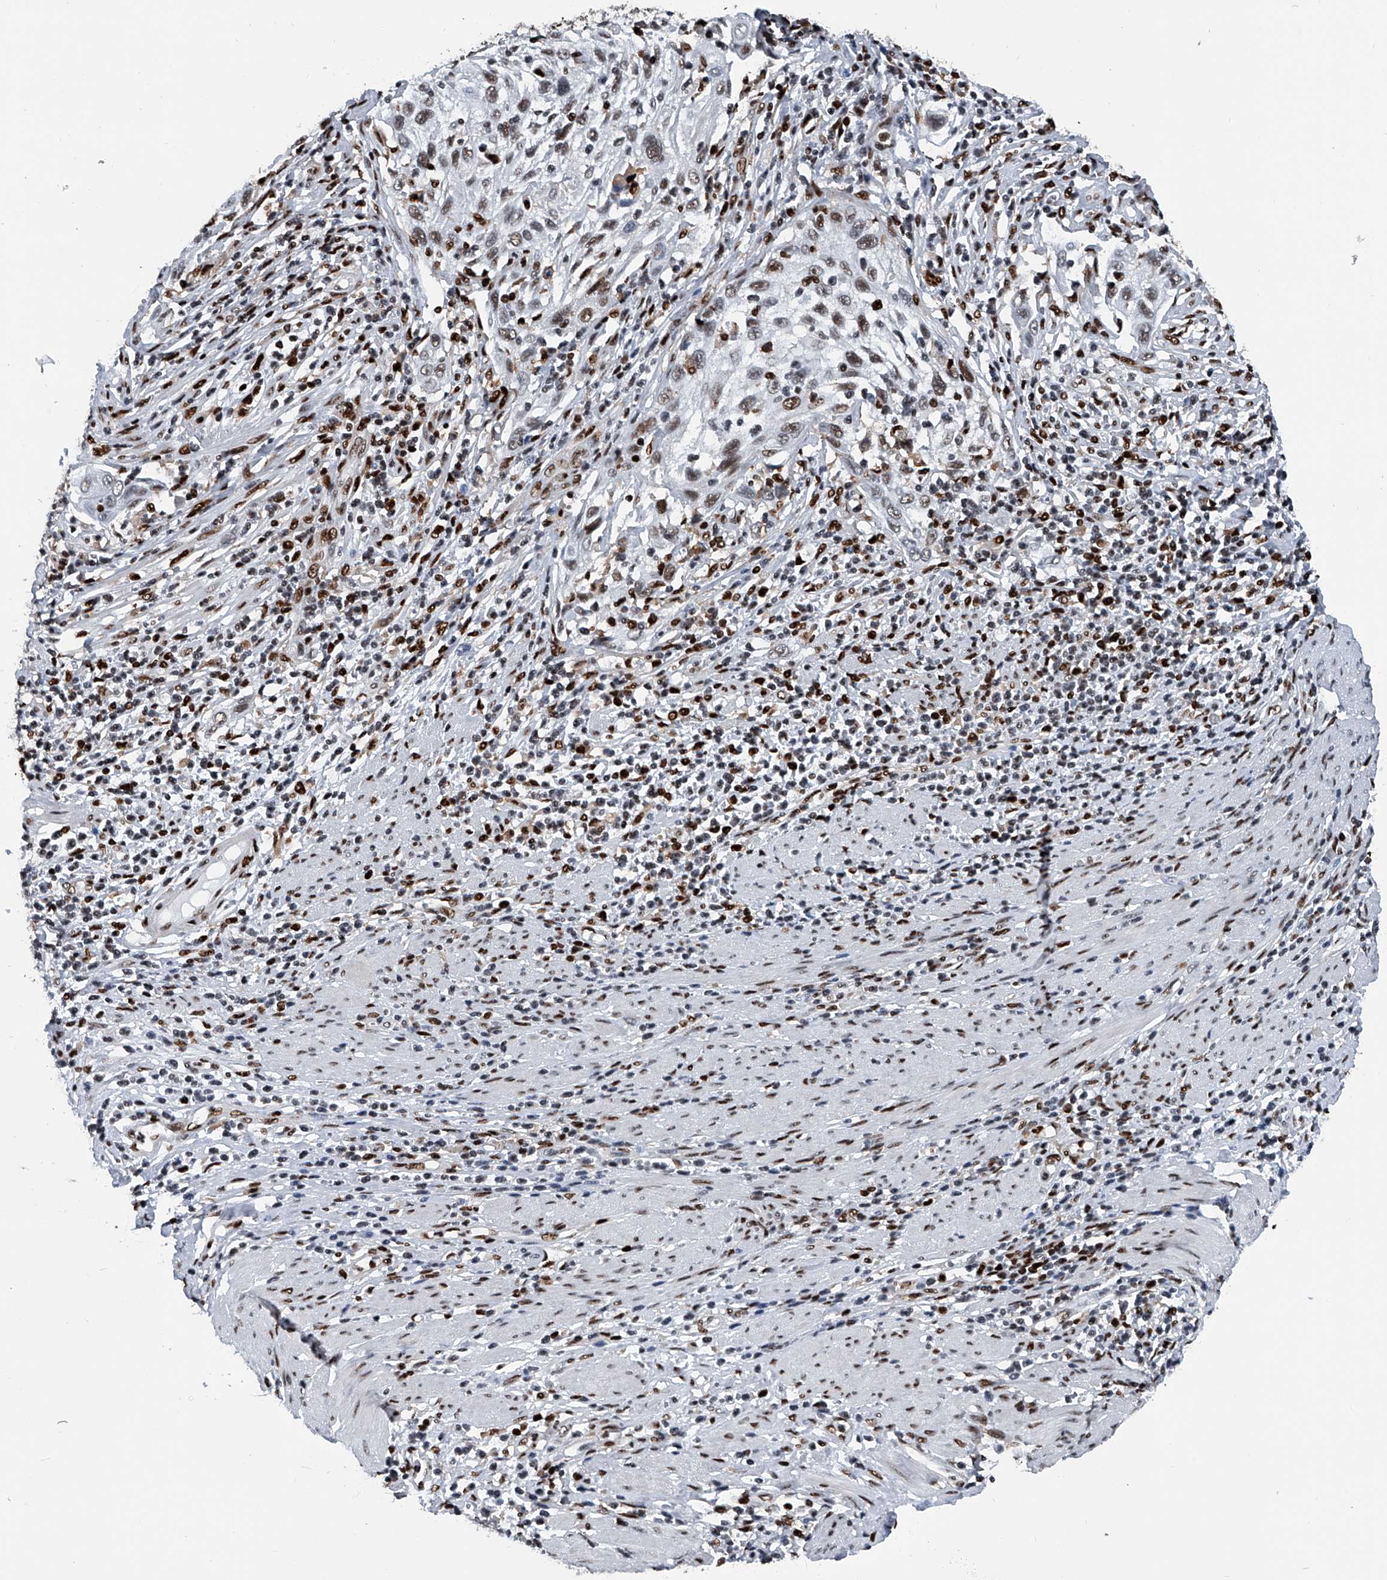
{"staining": {"intensity": "moderate", "quantity": ">75%", "location": "nuclear"}, "tissue": "cervical cancer", "cell_type": "Tumor cells", "image_type": "cancer", "snomed": [{"axis": "morphology", "description": "Squamous cell carcinoma, NOS"}, {"axis": "topography", "description": "Cervix"}], "caption": "DAB (3,3'-diaminobenzidine) immunohistochemical staining of human squamous cell carcinoma (cervical) exhibits moderate nuclear protein positivity in approximately >75% of tumor cells. The staining is performed using DAB (3,3'-diaminobenzidine) brown chromogen to label protein expression. The nuclei are counter-stained blue using hematoxylin.", "gene": "FKBP5", "patient": {"sex": "female", "age": 70}}